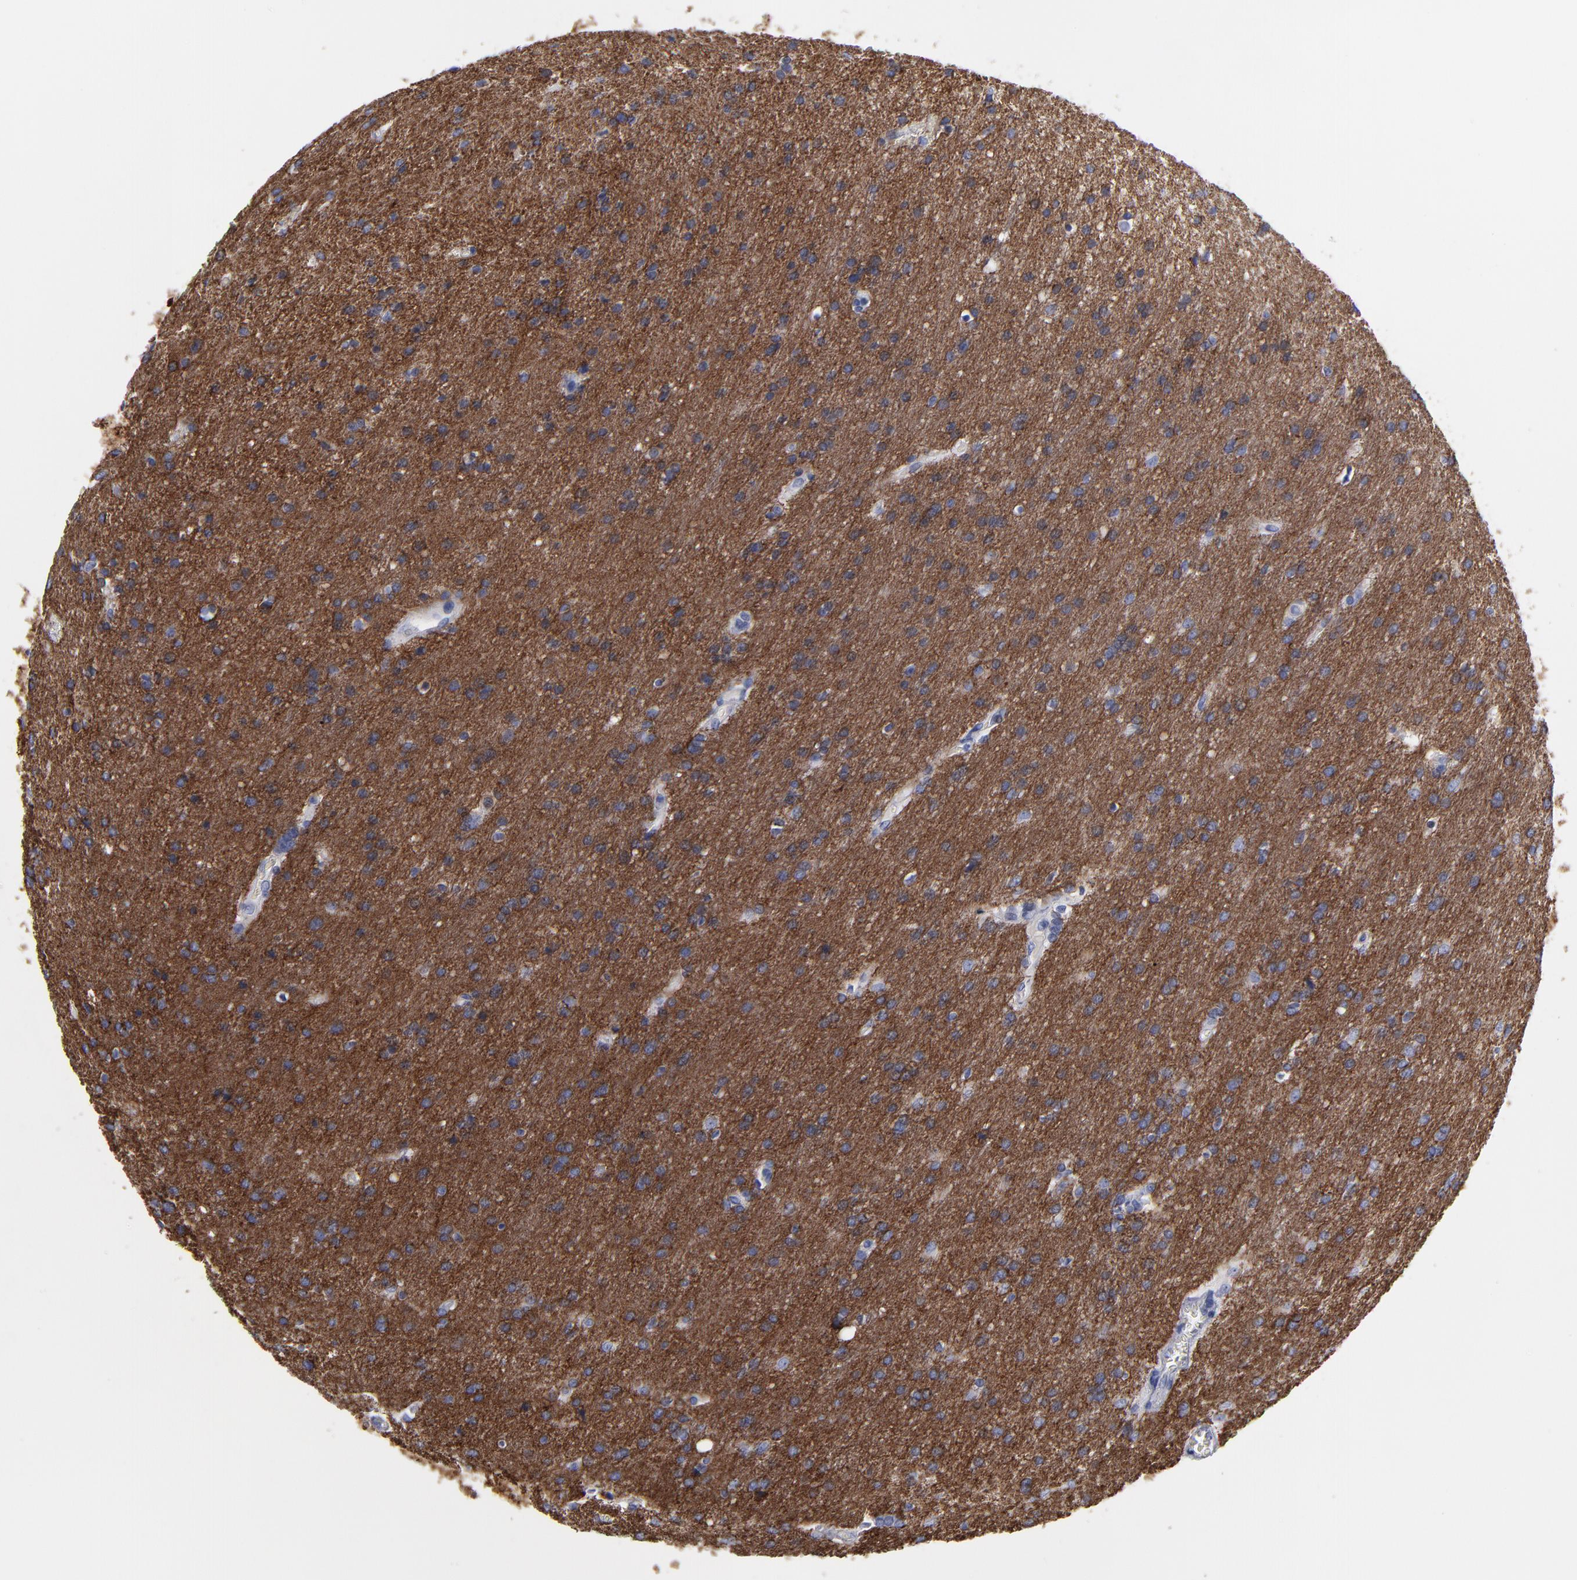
{"staining": {"intensity": "negative", "quantity": "none", "location": "none"}, "tissue": "glioma", "cell_type": "Tumor cells", "image_type": "cancer", "snomed": [{"axis": "morphology", "description": "Glioma, malignant, Low grade"}, {"axis": "topography", "description": "Brain"}], "caption": "A micrograph of glioma stained for a protein demonstrates no brown staining in tumor cells. (Stains: DAB IHC with hematoxylin counter stain, Microscopy: brightfield microscopy at high magnification).", "gene": "CADM3", "patient": {"sex": "female", "age": 32}}